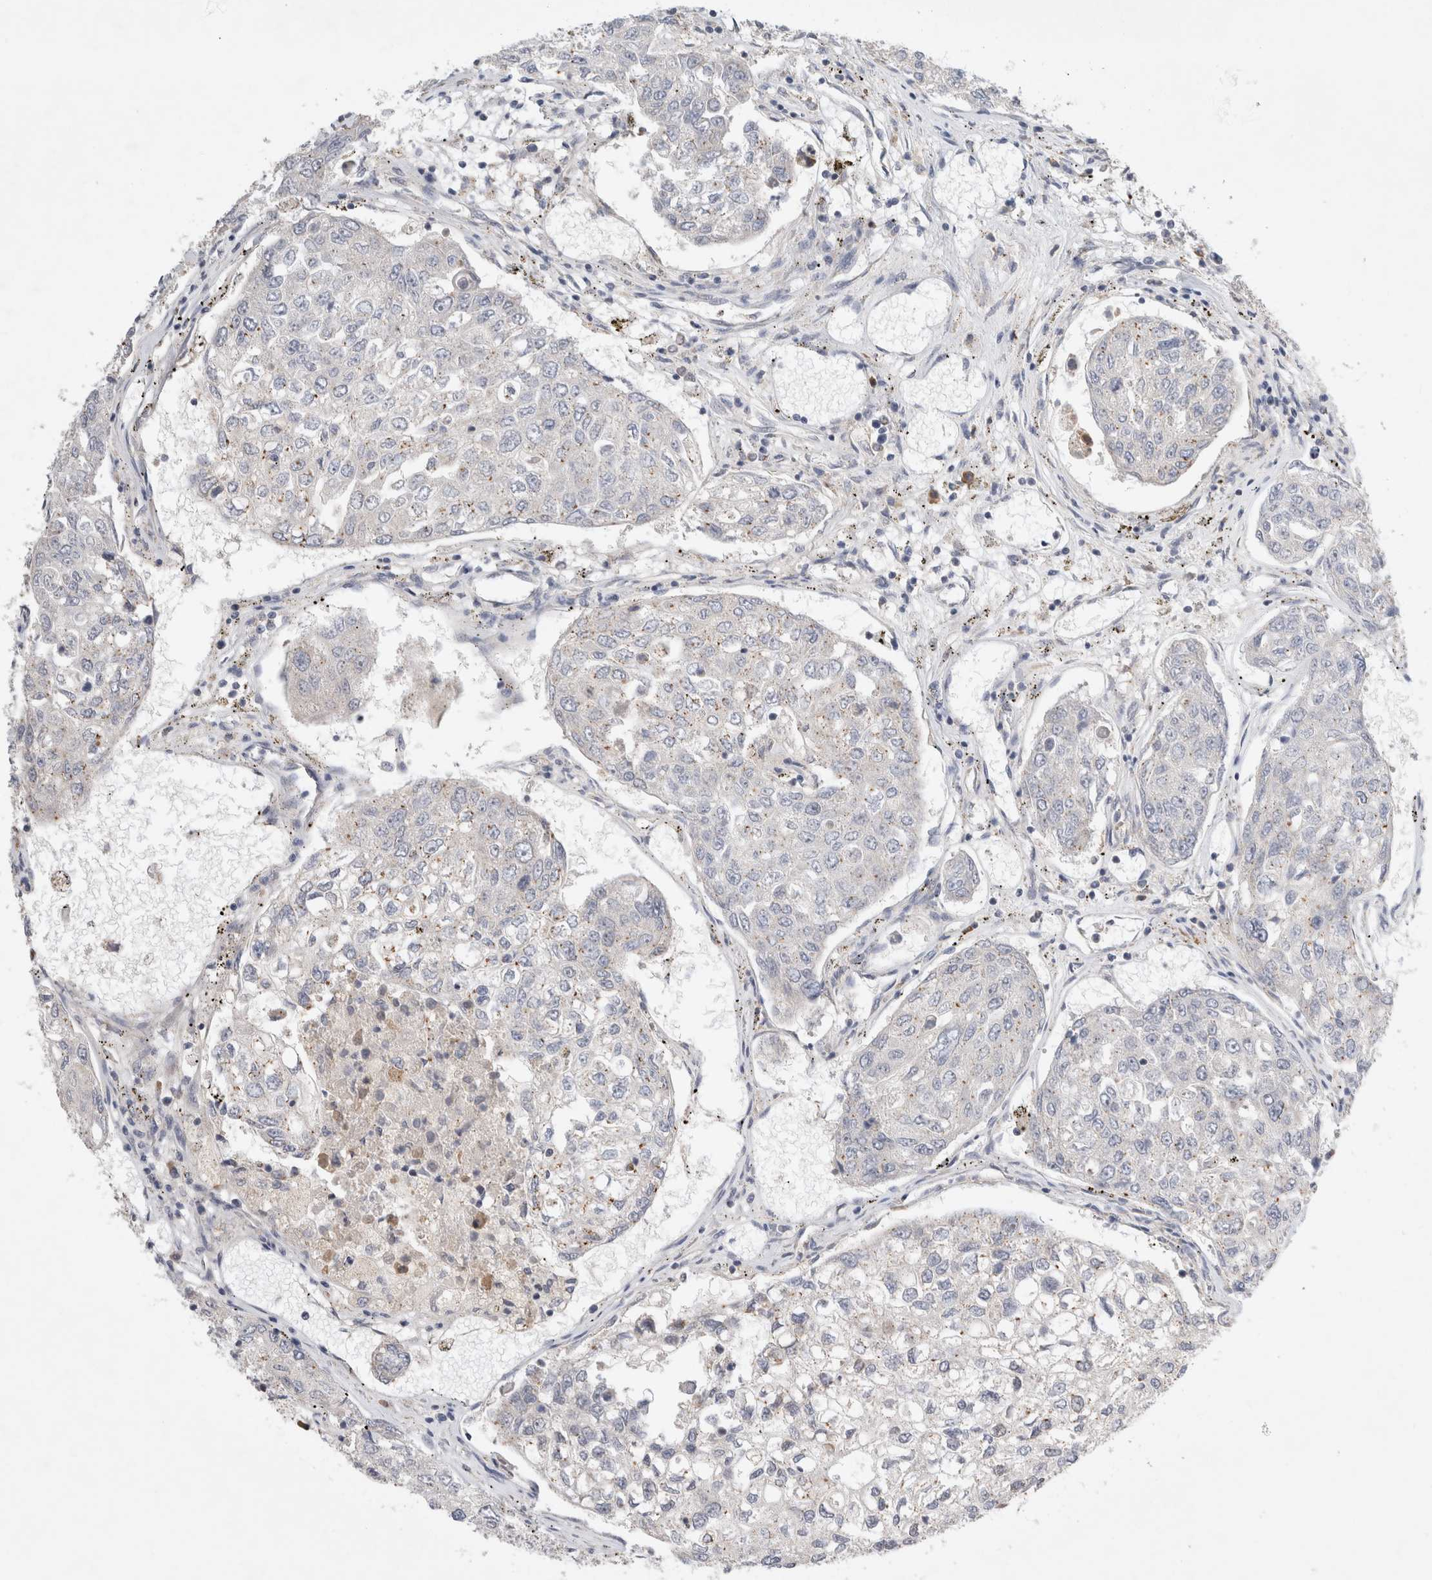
{"staining": {"intensity": "negative", "quantity": "none", "location": "none"}, "tissue": "urothelial cancer", "cell_type": "Tumor cells", "image_type": "cancer", "snomed": [{"axis": "morphology", "description": "Urothelial carcinoma, High grade"}, {"axis": "topography", "description": "Lymph node"}, {"axis": "topography", "description": "Urinary bladder"}], "caption": "IHC of urothelial cancer displays no expression in tumor cells.", "gene": "NEDD4L", "patient": {"sex": "male", "age": 51}}